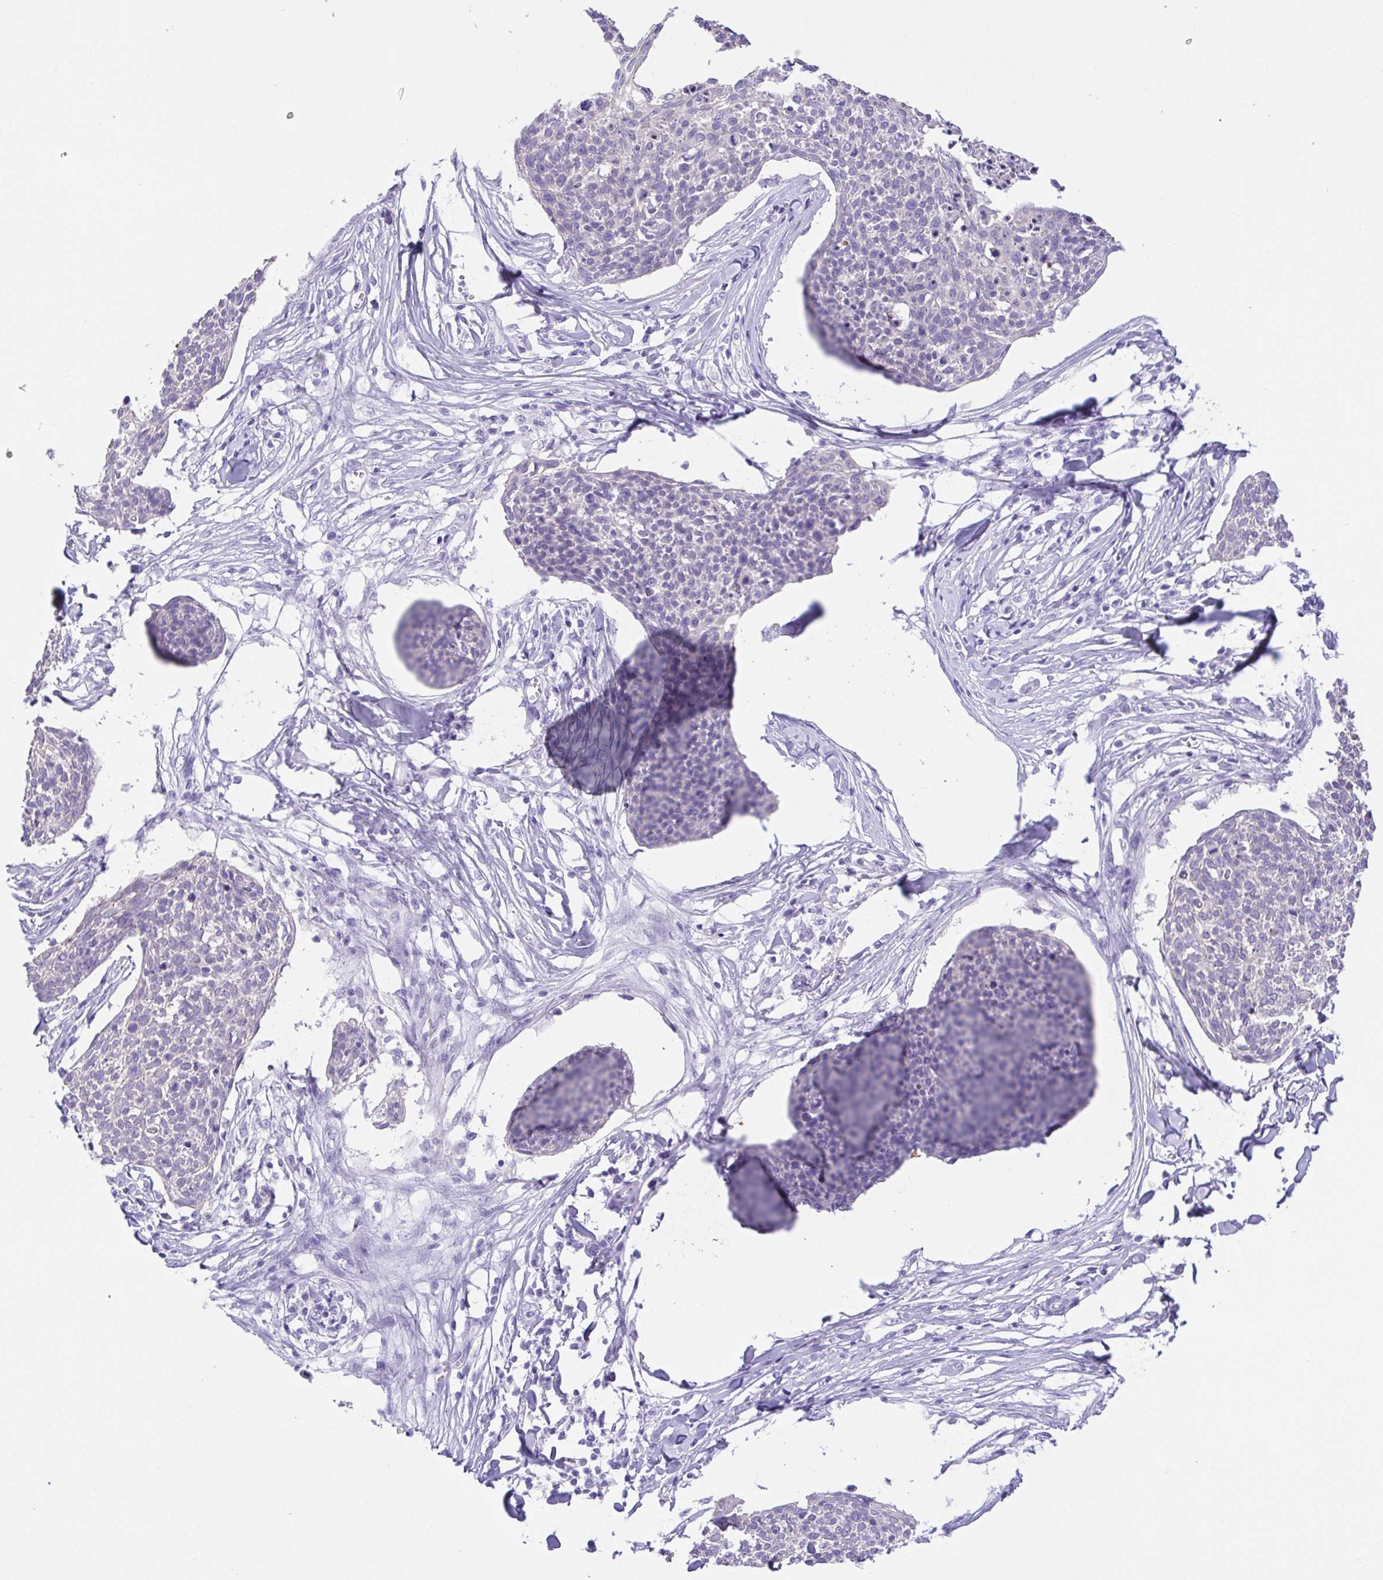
{"staining": {"intensity": "negative", "quantity": "none", "location": "none"}, "tissue": "skin cancer", "cell_type": "Tumor cells", "image_type": "cancer", "snomed": [{"axis": "morphology", "description": "Squamous cell carcinoma, NOS"}, {"axis": "topography", "description": "Skin"}, {"axis": "topography", "description": "Vulva"}], "caption": "Immunohistochemistry (IHC) image of skin cancer stained for a protein (brown), which exhibits no expression in tumor cells.", "gene": "SPATA4", "patient": {"sex": "female", "age": 75}}